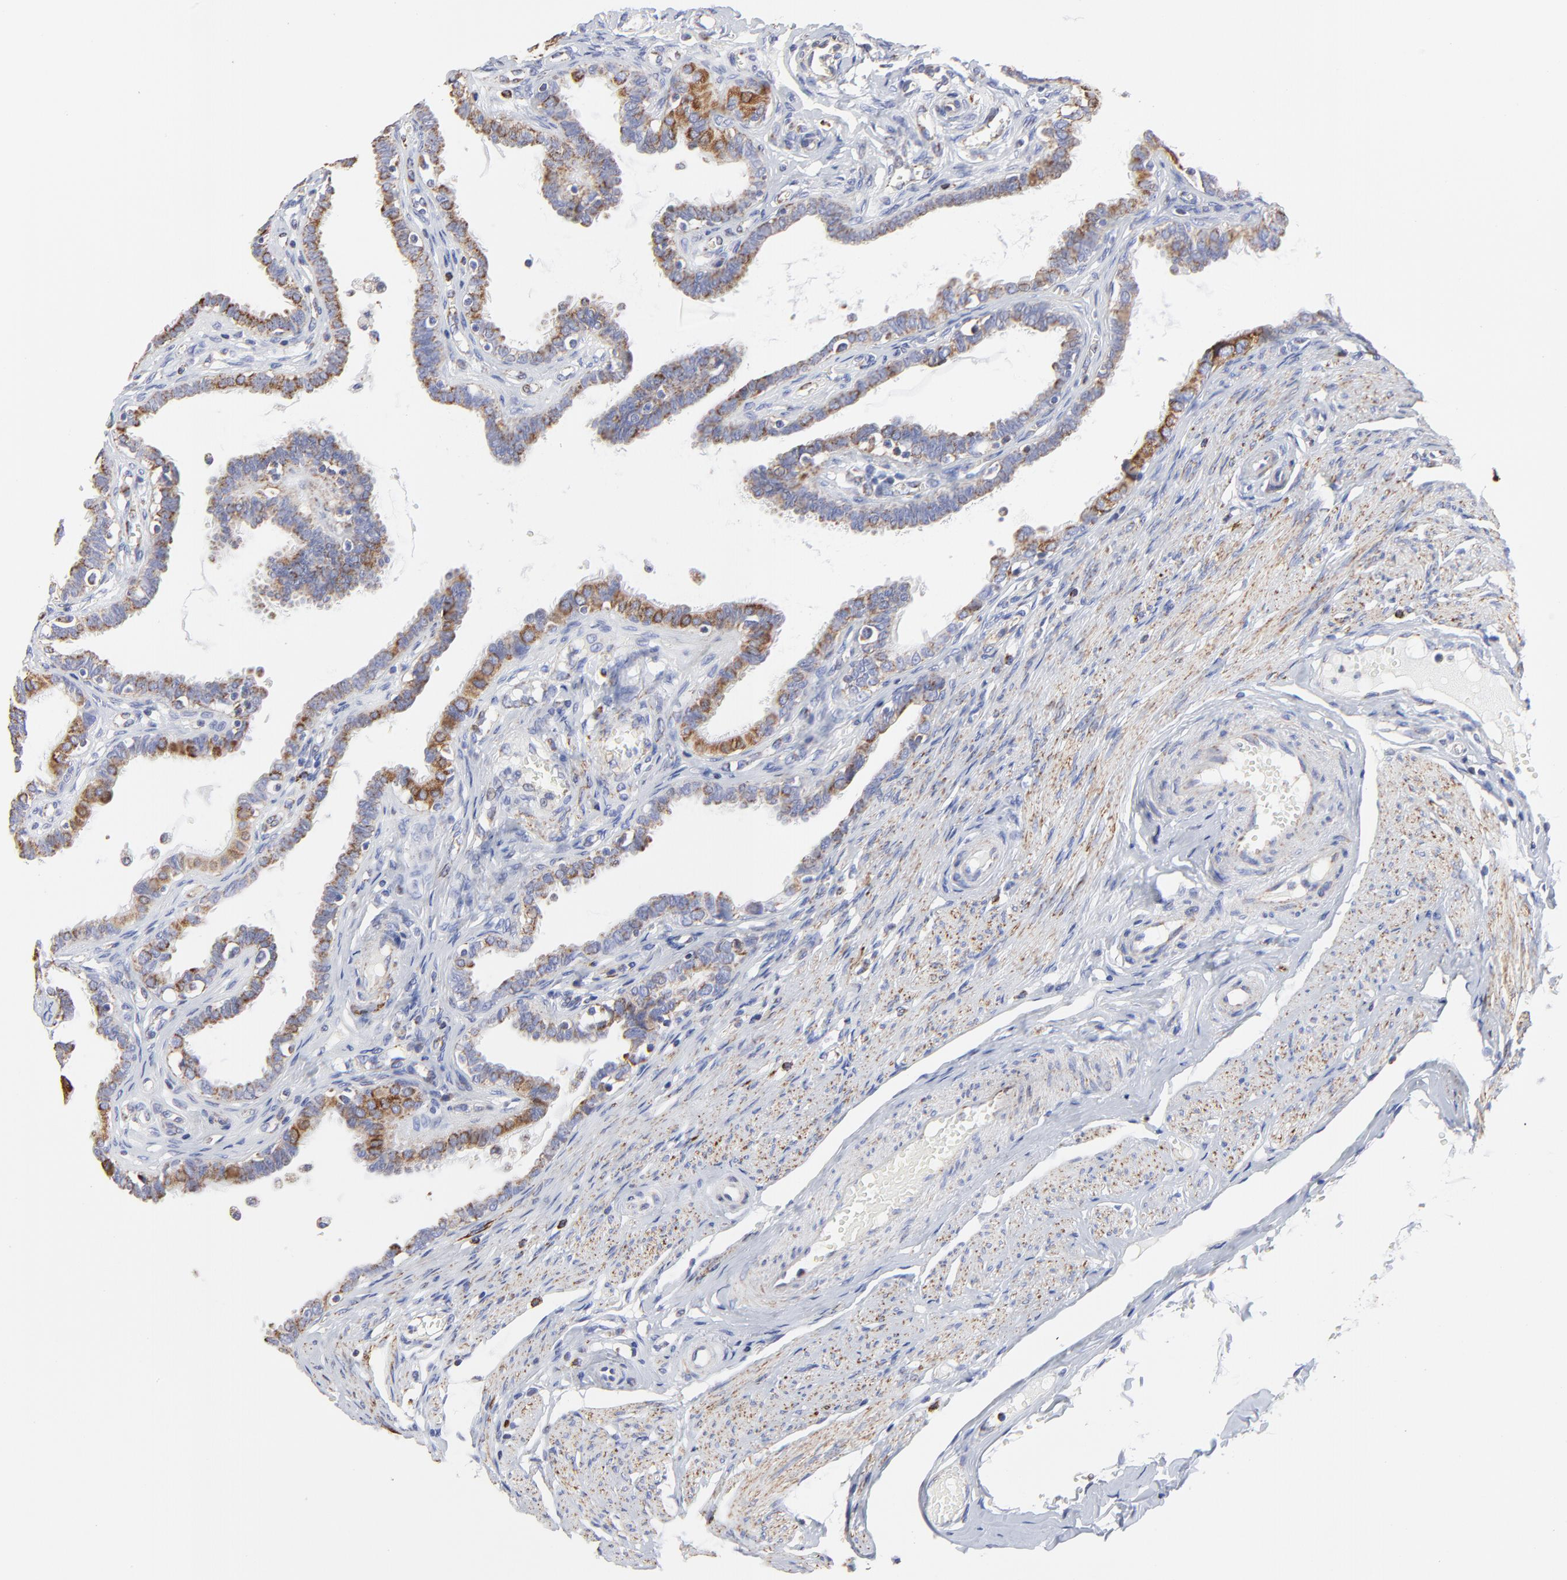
{"staining": {"intensity": "moderate", "quantity": "25%-75%", "location": "cytoplasmic/membranous"}, "tissue": "fallopian tube", "cell_type": "Glandular cells", "image_type": "normal", "snomed": [{"axis": "morphology", "description": "Normal tissue, NOS"}, {"axis": "topography", "description": "Fallopian tube"}], "caption": "Approximately 25%-75% of glandular cells in unremarkable human fallopian tube demonstrate moderate cytoplasmic/membranous protein positivity as visualized by brown immunohistochemical staining.", "gene": "PINK1", "patient": {"sex": "female", "age": 67}}